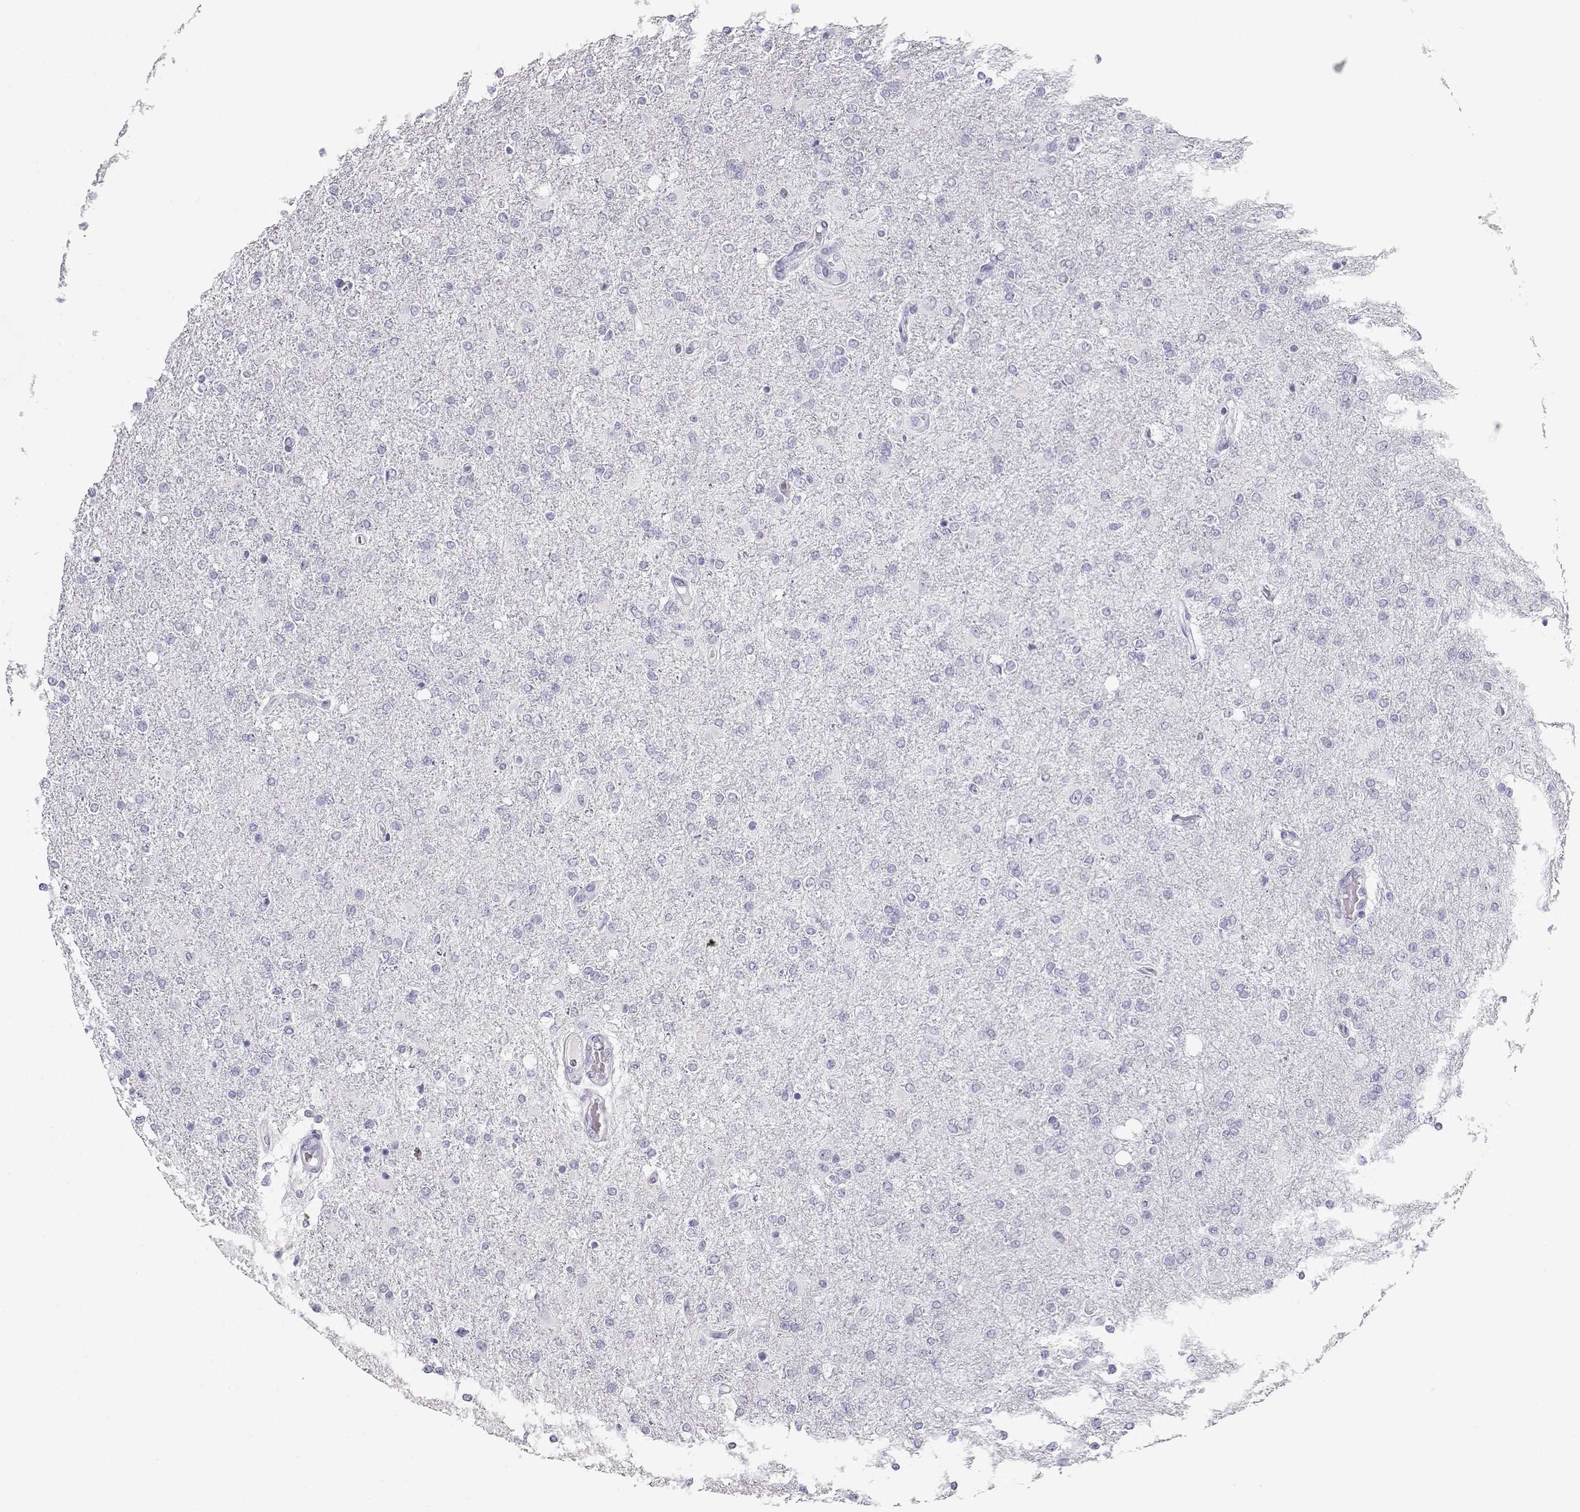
{"staining": {"intensity": "negative", "quantity": "none", "location": "none"}, "tissue": "glioma", "cell_type": "Tumor cells", "image_type": "cancer", "snomed": [{"axis": "morphology", "description": "Glioma, malignant, High grade"}, {"axis": "topography", "description": "Cerebral cortex"}], "caption": "The photomicrograph displays no staining of tumor cells in glioma.", "gene": "MAGEC1", "patient": {"sex": "male", "age": 70}}